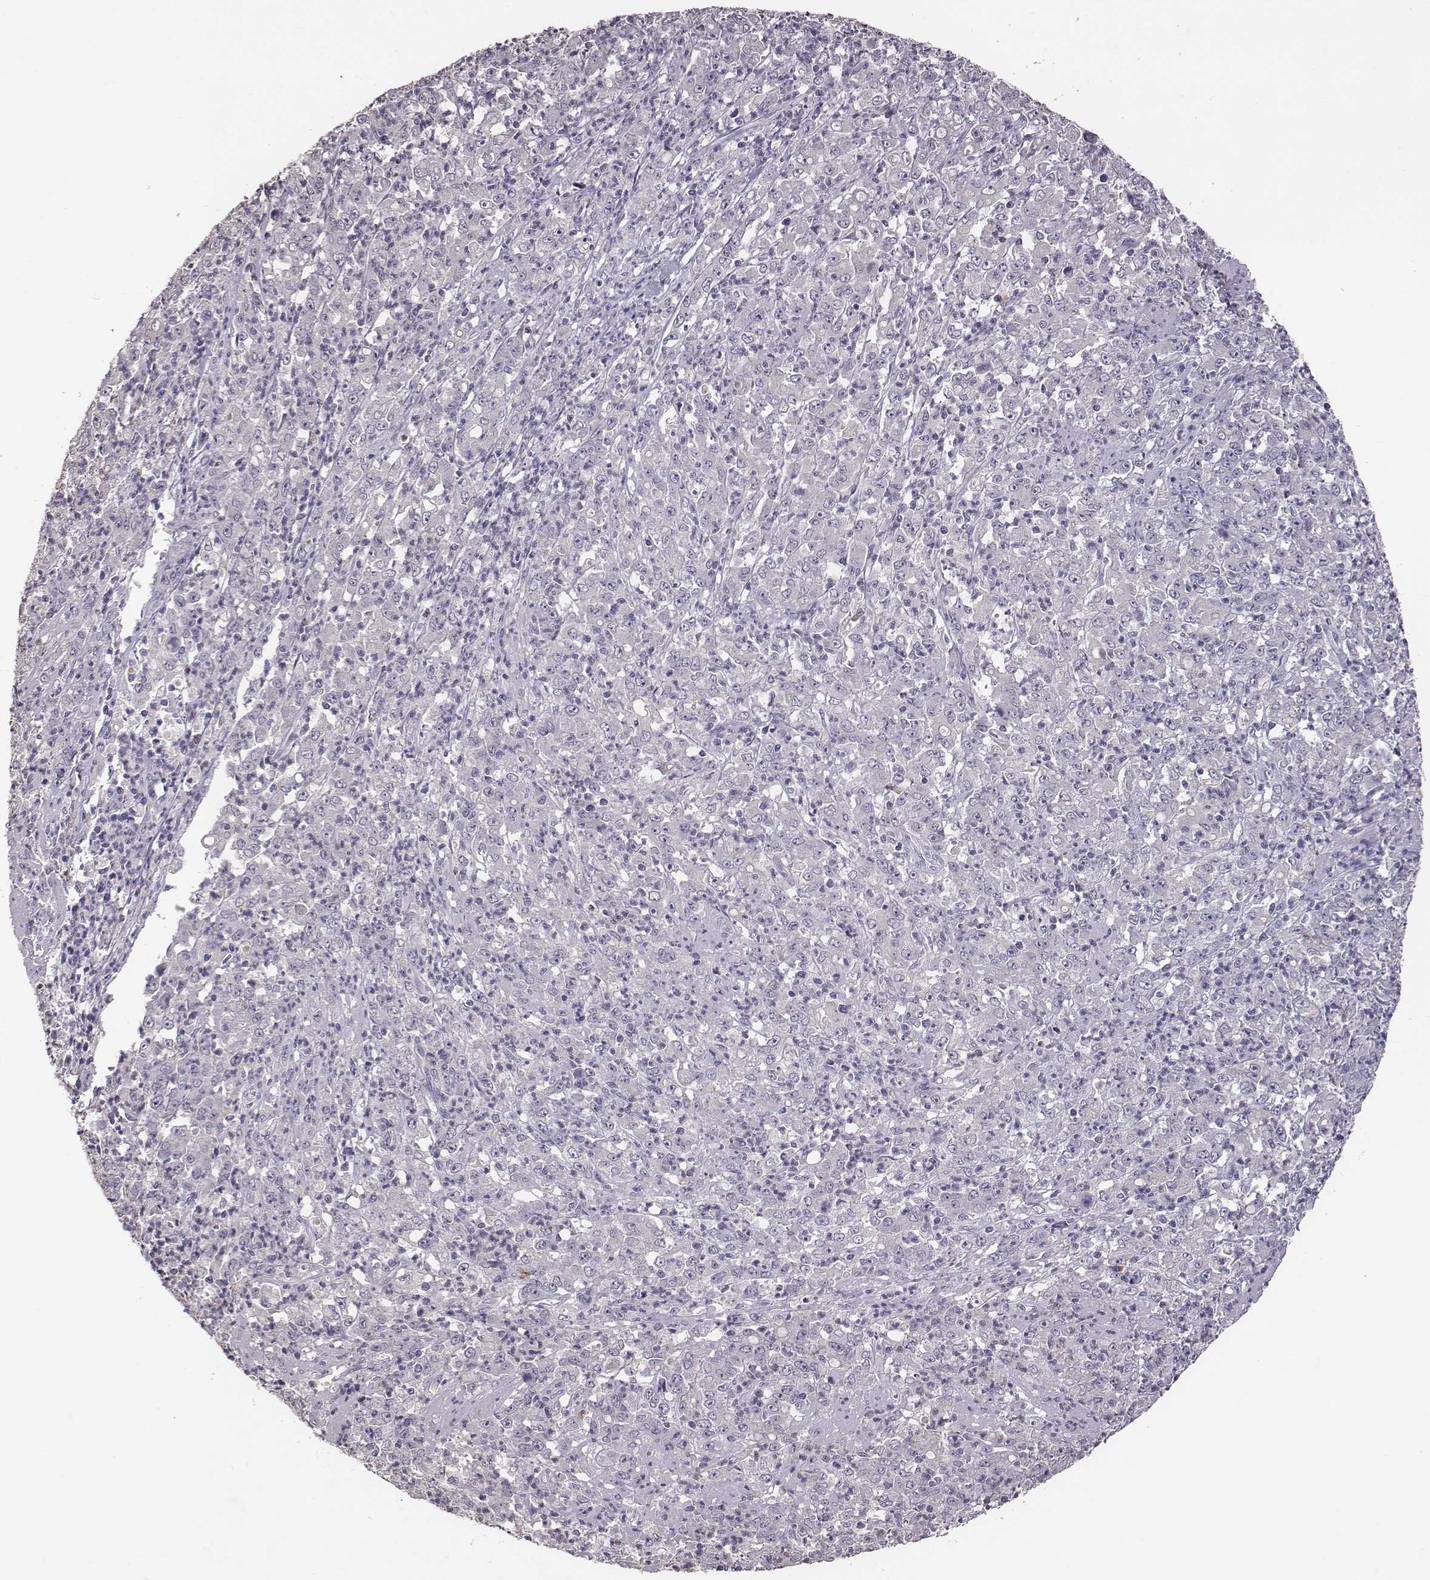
{"staining": {"intensity": "negative", "quantity": "none", "location": "none"}, "tissue": "stomach cancer", "cell_type": "Tumor cells", "image_type": "cancer", "snomed": [{"axis": "morphology", "description": "Adenocarcinoma, NOS"}, {"axis": "topography", "description": "Stomach, lower"}], "caption": "High magnification brightfield microscopy of stomach cancer (adenocarcinoma) stained with DAB (3,3'-diaminobenzidine) (brown) and counterstained with hematoxylin (blue): tumor cells show no significant expression.", "gene": "SLC22A6", "patient": {"sex": "female", "age": 71}}